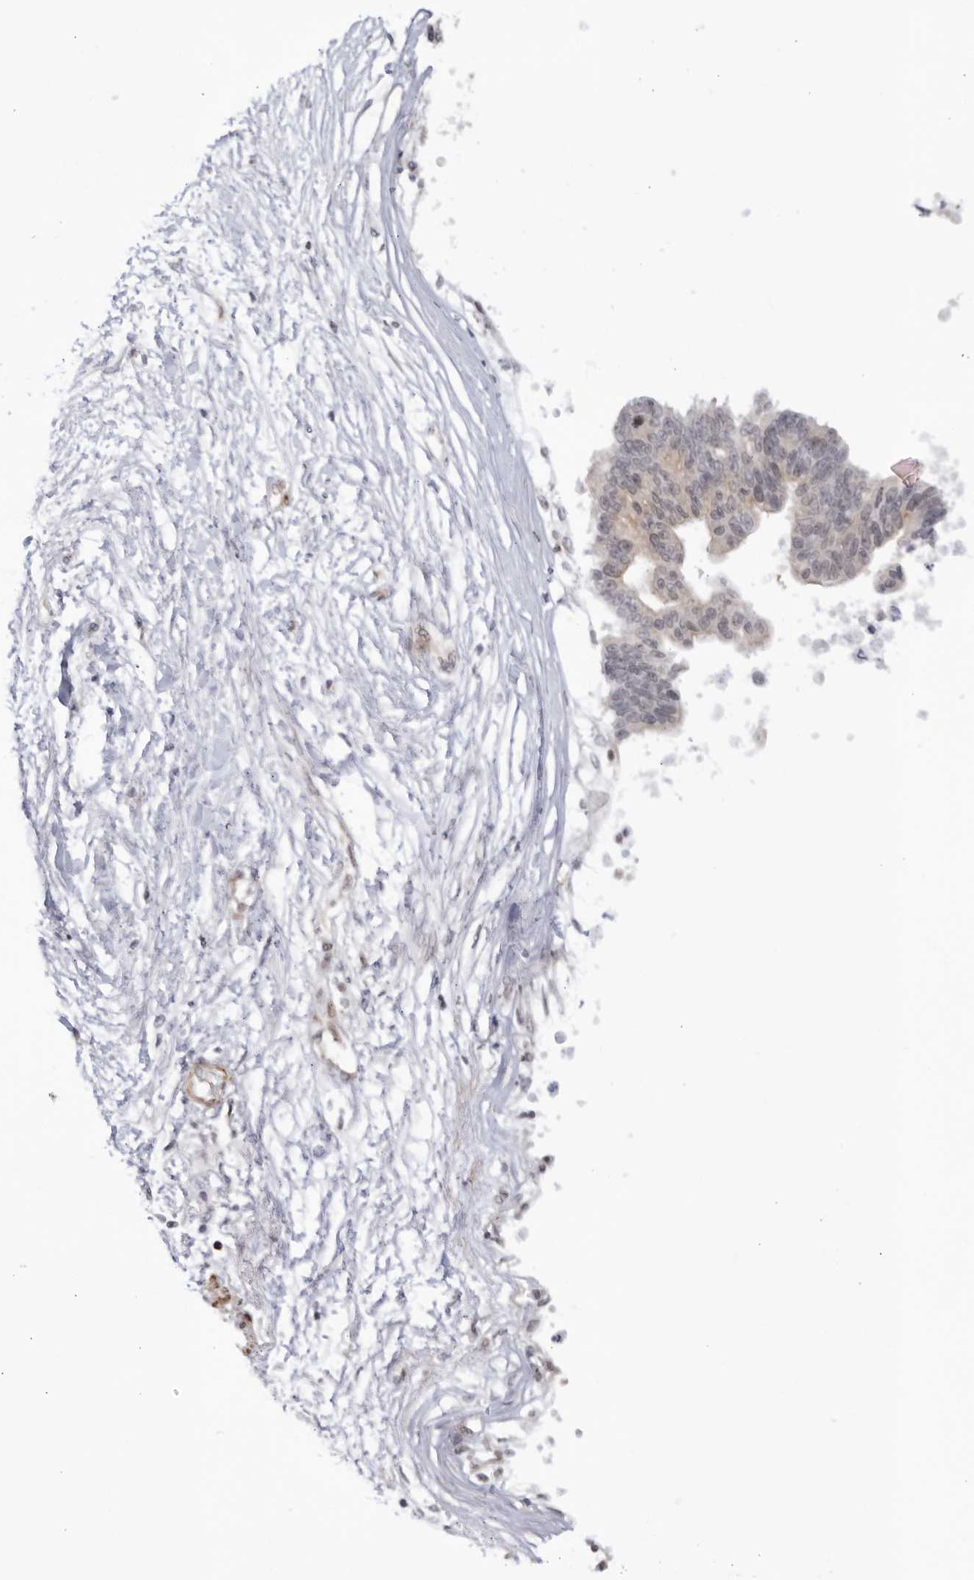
{"staining": {"intensity": "weak", "quantity": "25%-75%", "location": "cytoplasmic/membranous"}, "tissue": "pancreatic cancer", "cell_type": "Tumor cells", "image_type": "cancer", "snomed": [{"axis": "morphology", "description": "Adenocarcinoma, NOS"}, {"axis": "topography", "description": "Pancreas"}], "caption": "Pancreatic cancer (adenocarcinoma) stained for a protein displays weak cytoplasmic/membranous positivity in tumor cells.", "gene": "CNBD1", "patient": {"sex": "male", "age": 72}}